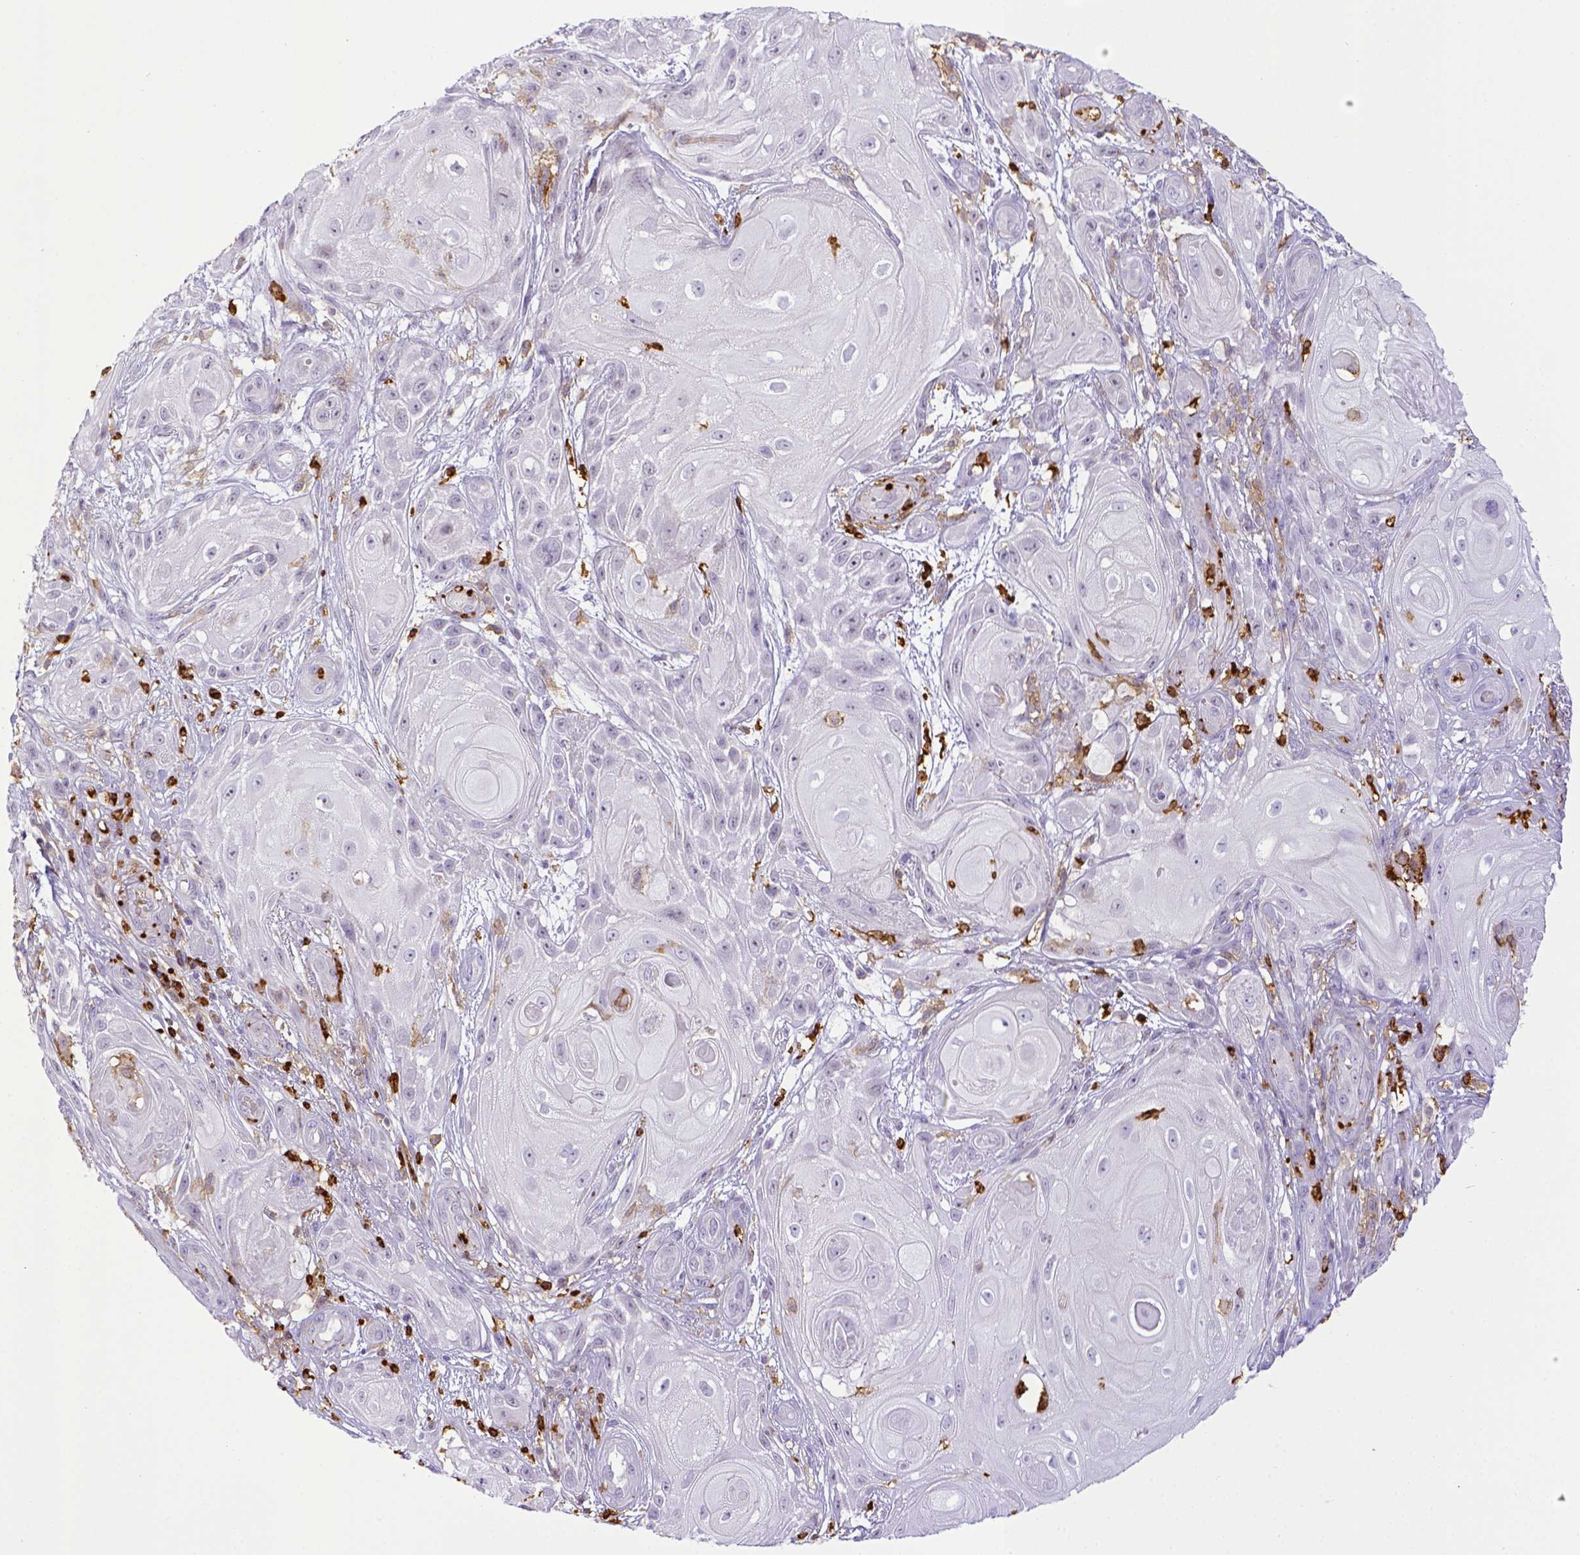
{"staining": {"intensity": "negative", "quantity": "none", "location": "none"}, "tissue": "skin cancer", "cell_type": "Tumor cells", "image_type": "cancer", "snomed": [{"axis": "morphology", "description": "Squamous cell carcinoma, NOS"}, {"axis": "topography", "description": "Skin"}], "caption": "Immunohistochemical staining of skin squamous cell carcinoma exhibits no significant positivity in tumor cells.", "gene": "ITGAM", "patient": {"sex": "male", "age": 62}}